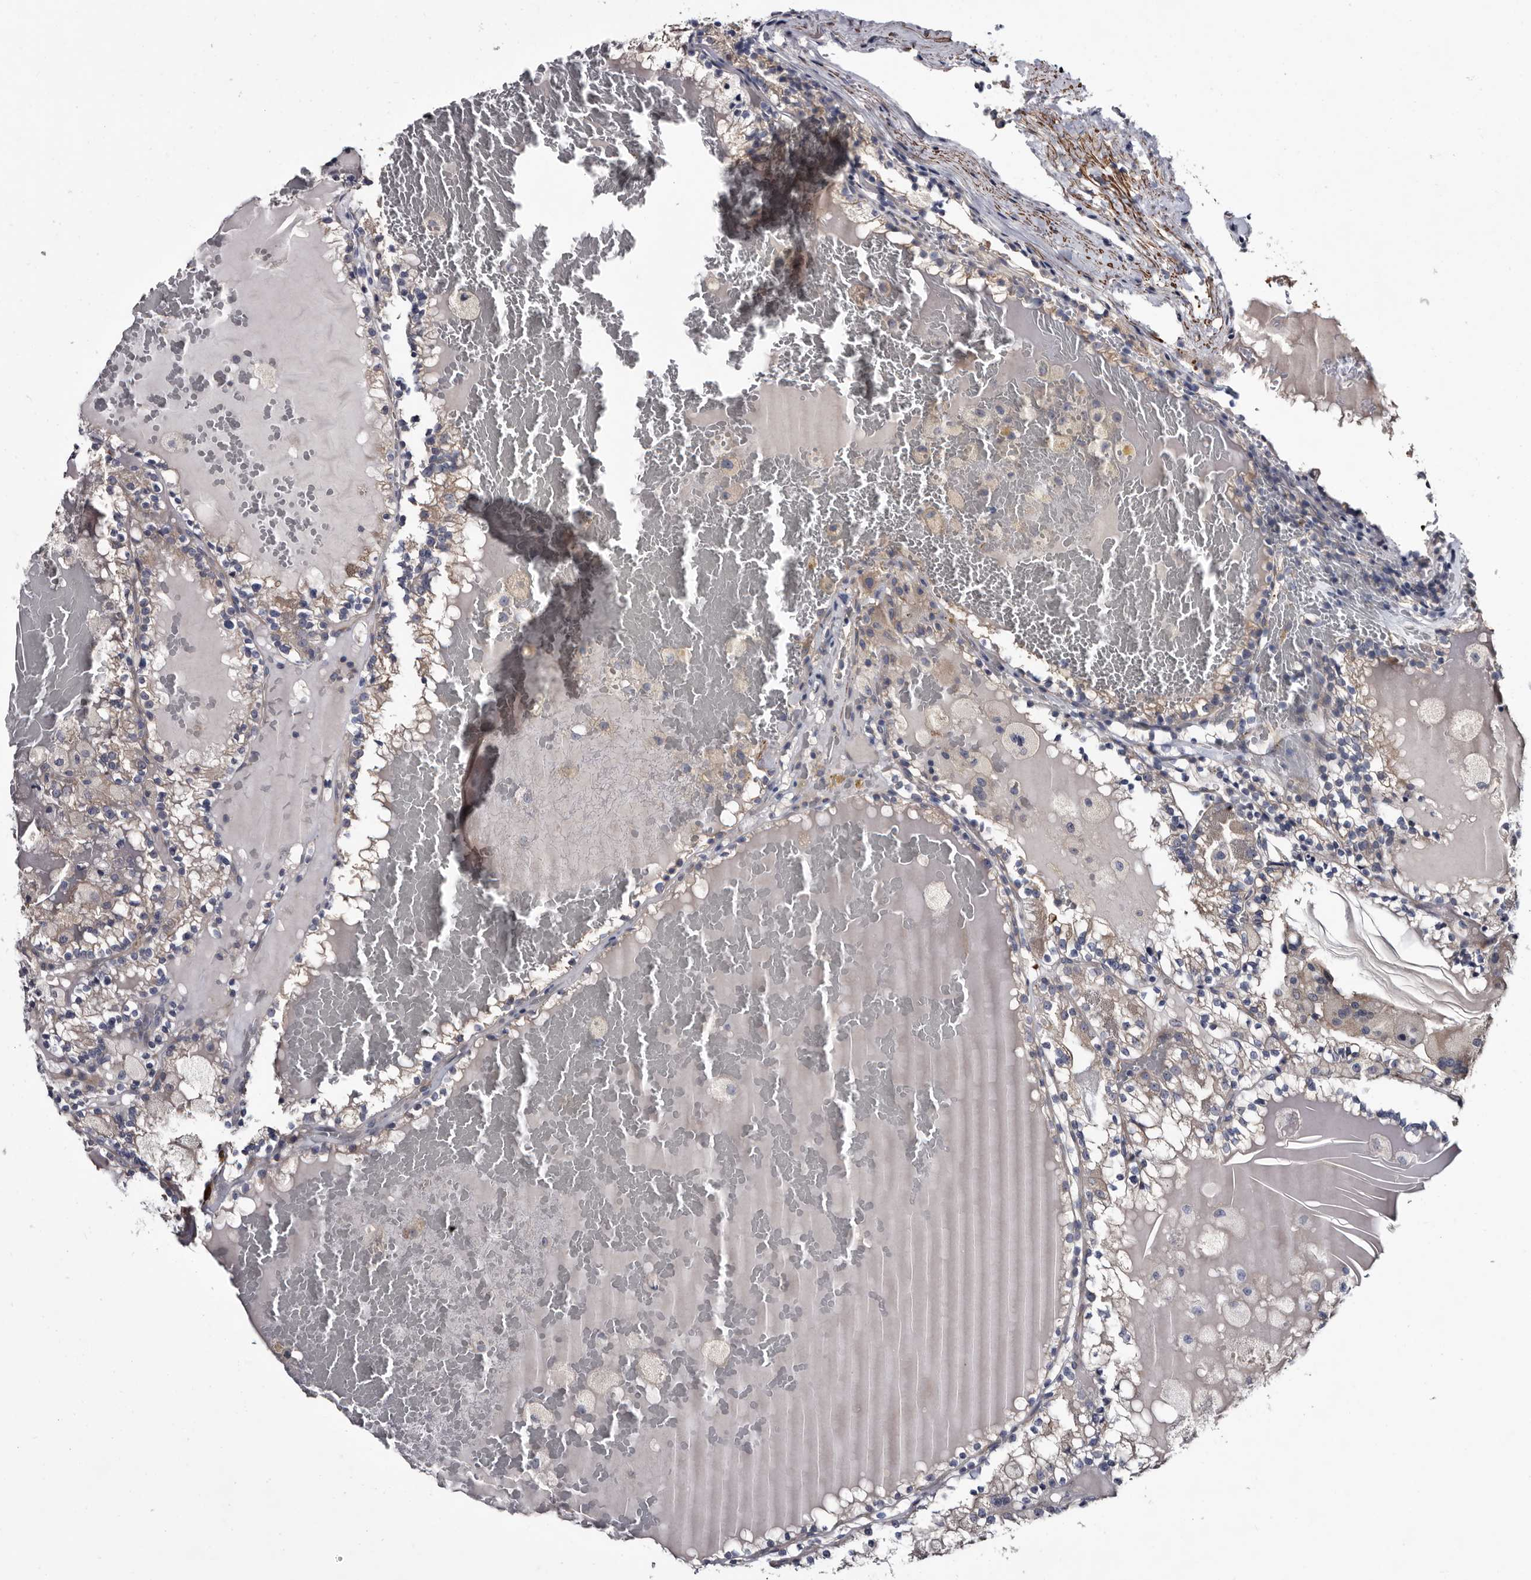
{"staining": {"intensity": "negative", "quantity": "none", "location": "none"}, "tissue": "renal cancer", "cell_type": "Tumor cells", "image_type": "cancer", "snomed": [{"axis": "morphology", "description": "Adenocarcinoma, NOS"}, {"axis": "topography", "description": "Kidney"}], "caption": "Immunohistochemistry (IHC) micrograph of human renal adenocarcinoma stained for a protein (brown), which reveals no expression in tumor cells.", "gene": "IARS1", "patient": {"sex": "female", "age": 56}}